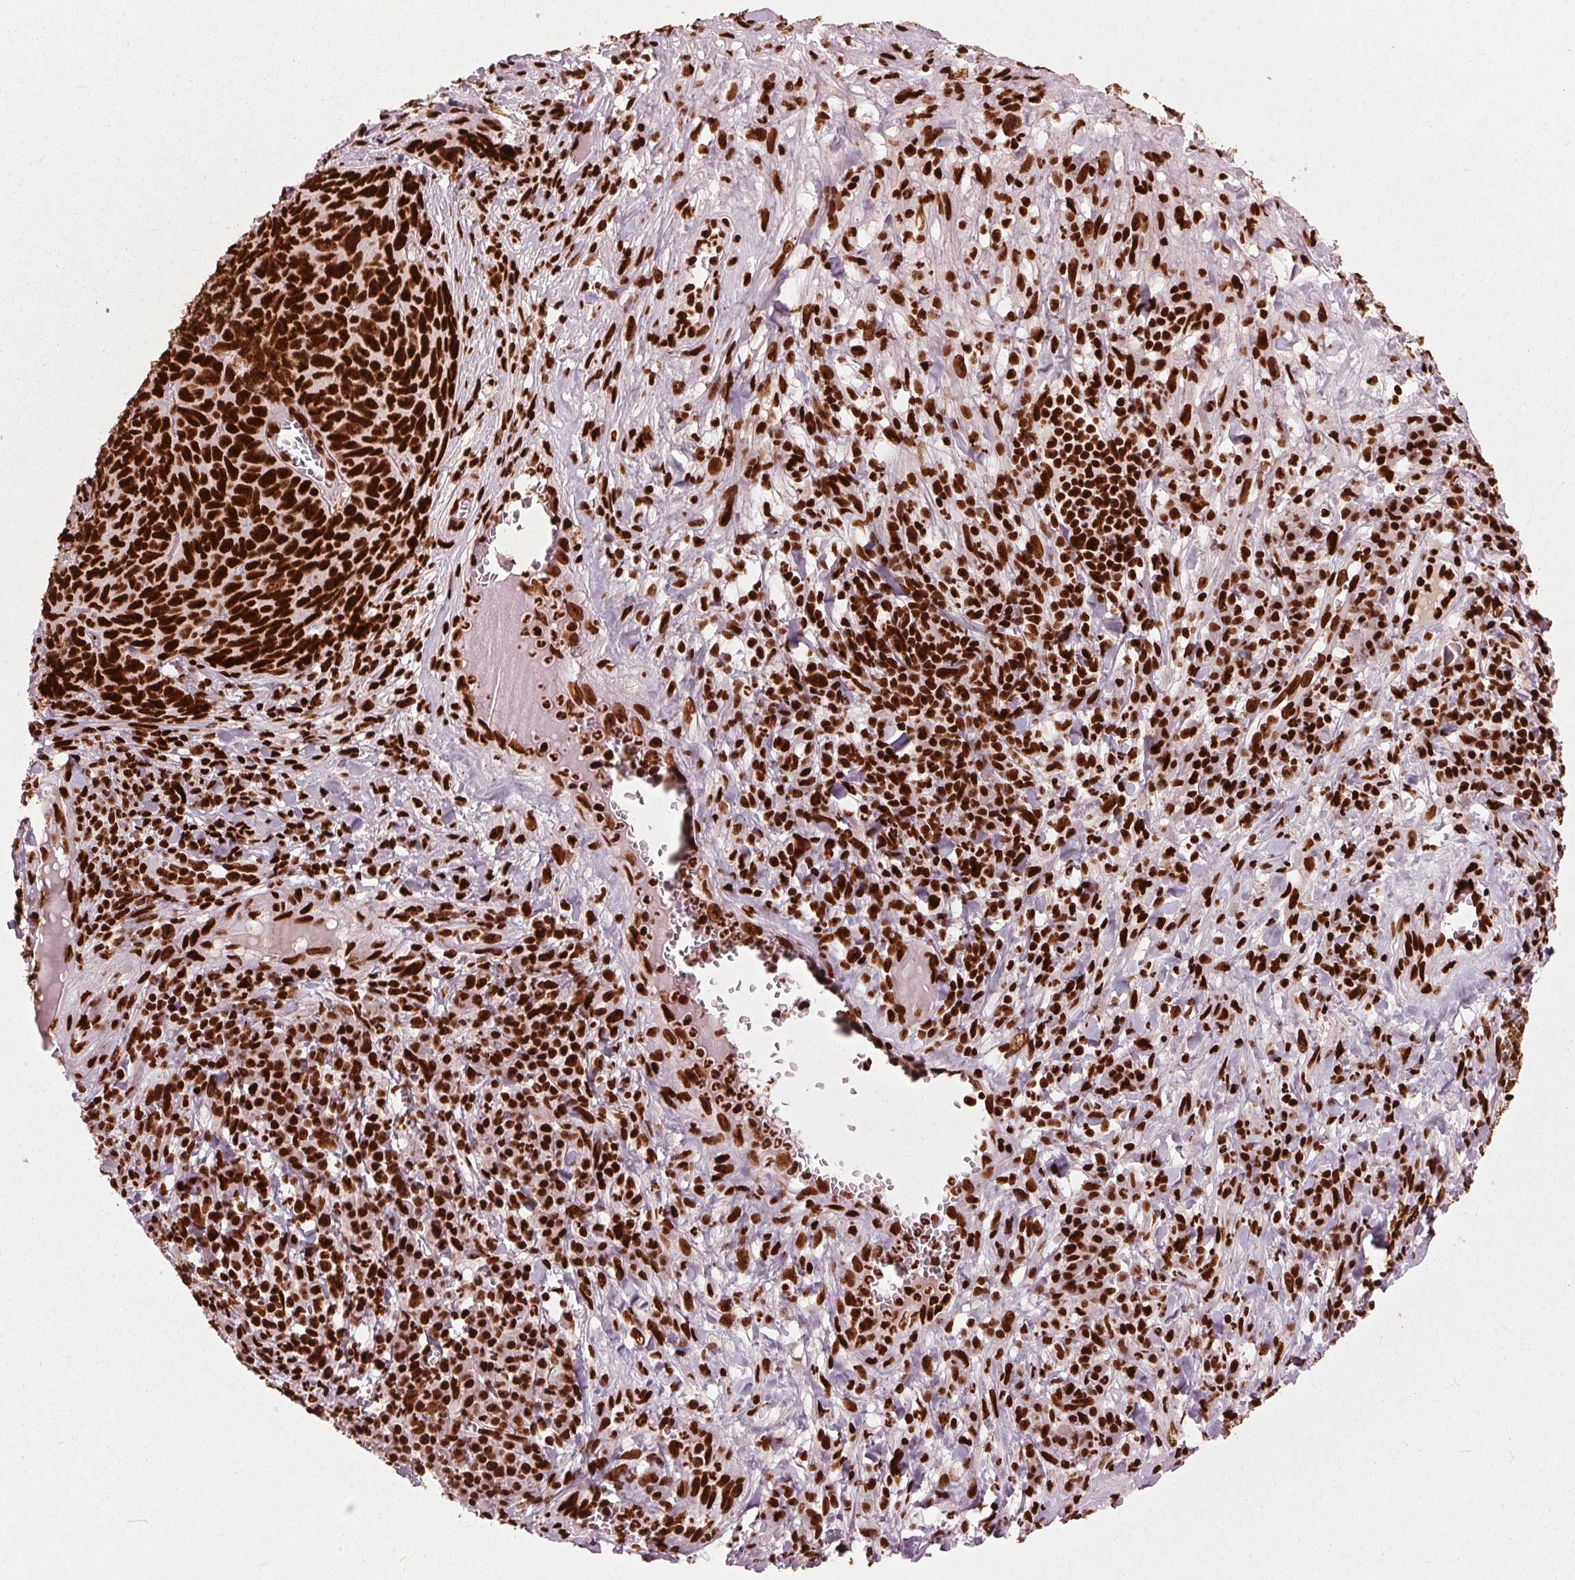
{"staining": {"intensity": "strong", "quantity": ">75%", "location": "nuclear"}, "tissue": "skin cancer", "cell_type": "Tumor cells", "image_type": "cancer", "snomed": [{"axis": "morphology", "description": "Squamous cell carcinoma, NOS"}, {"axis": "topography", "description": "Skin"}, {"axis": "topography", "description": "Anal"}], "caption": "Immunohistochemistry (IHC) (DAB) staining of human skin squamous cell carcinoma reveals strong nuclear protein staining in about >75% of tumor cells. (Brightfield microscopy of DAB IHC at high magnification).", "gene": "BRD4", "patient": {"sex": "female", "age": 51}}